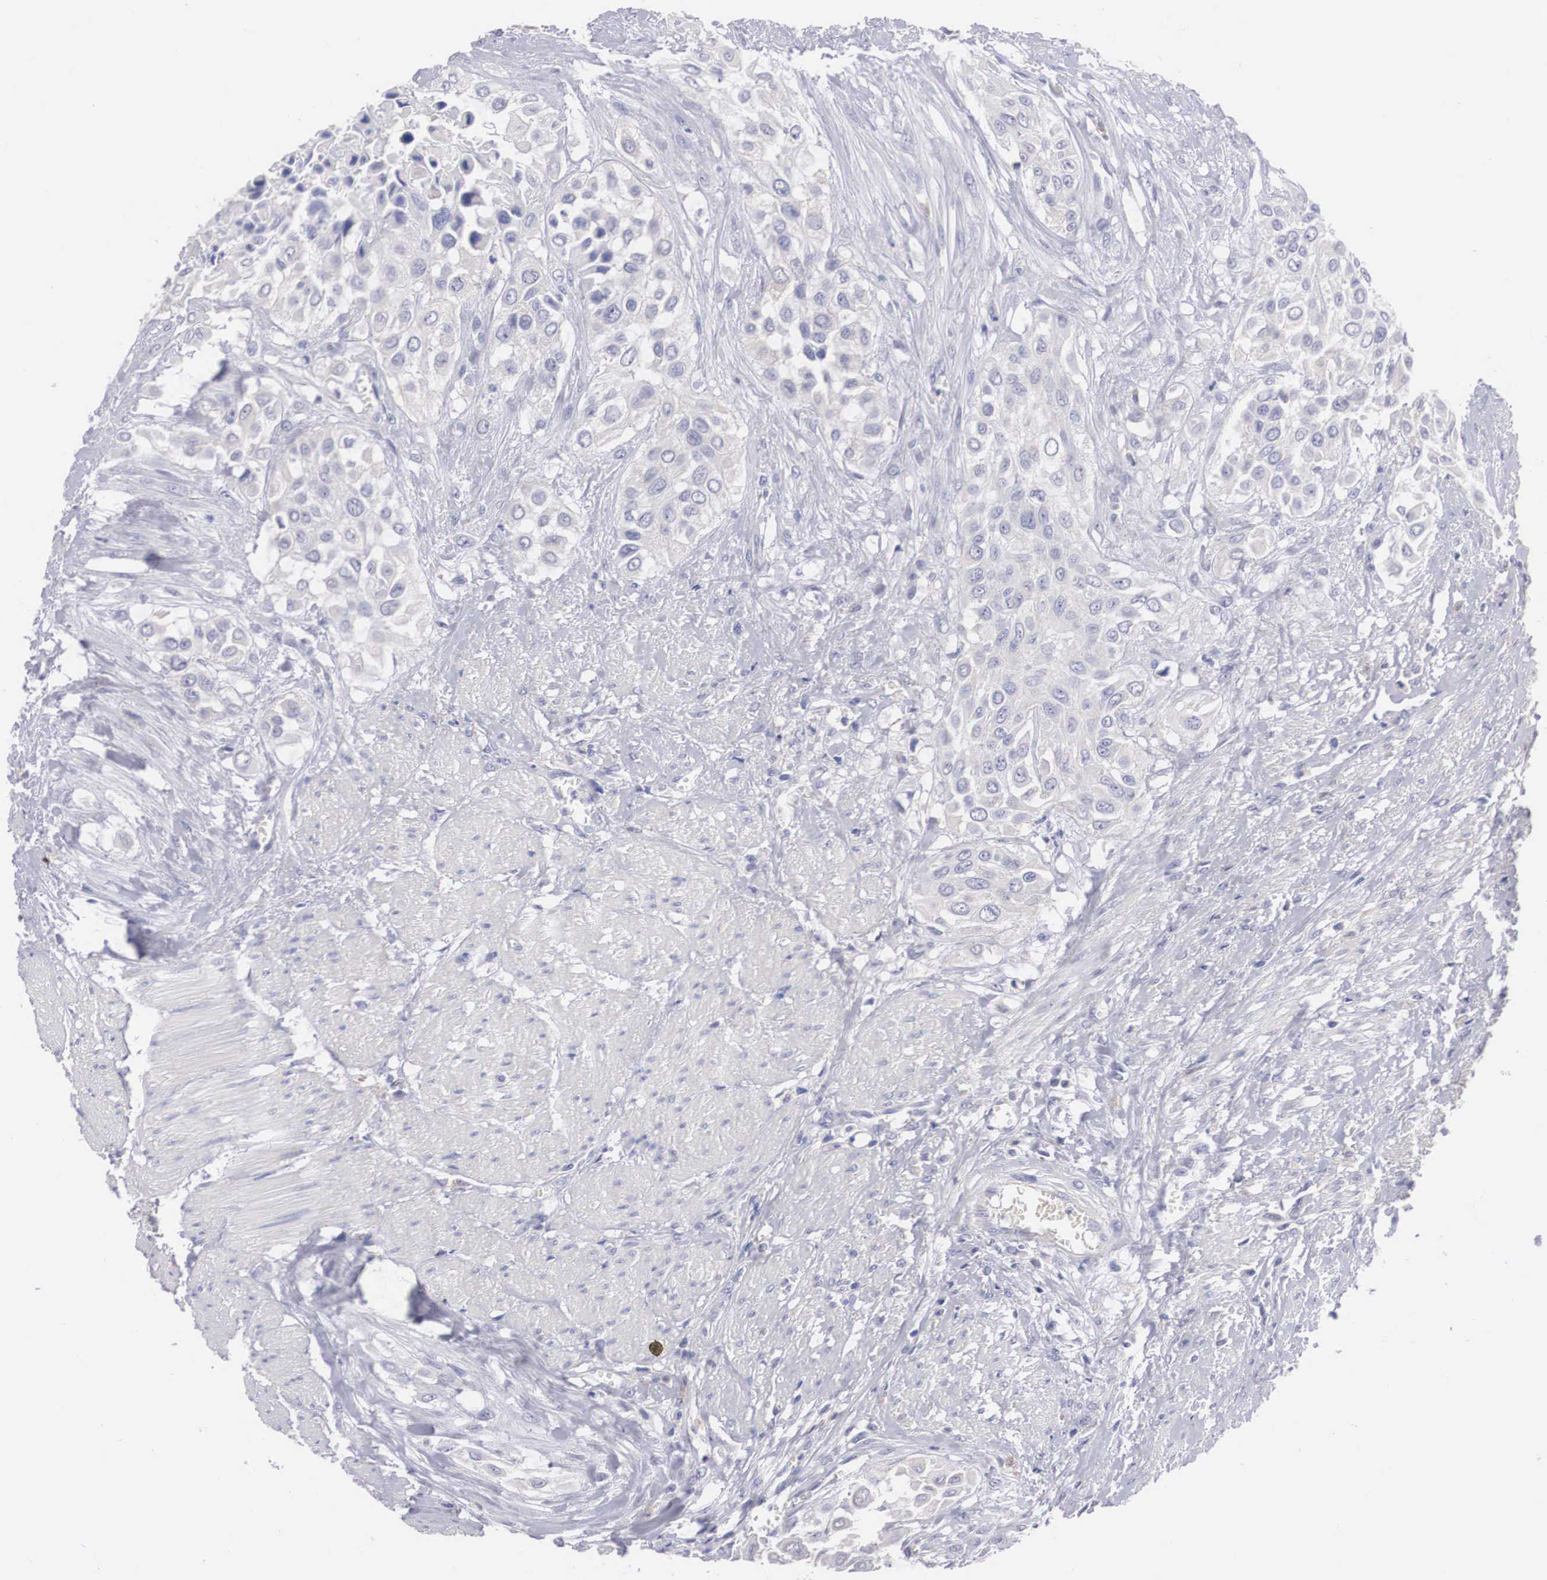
{"staining": {"intensity": "negative", "quantity": "none", "location": "none"}, "tissue": "urothelial cancer", "cell_type": "Tumor cells", "image_type": "cancer", "snomed": [{"axis": "morphology", "description": "Urothelial carcinoma, High grade"}, {"axis": "topography", "description": "Urinary bladder"}], "caption": "Immunohistochemical staining of human urothelial cancer reveals no significant staining in tumor cells.", "gene": "ABHD4", "patient": {"sex": "male", "age": 57}}